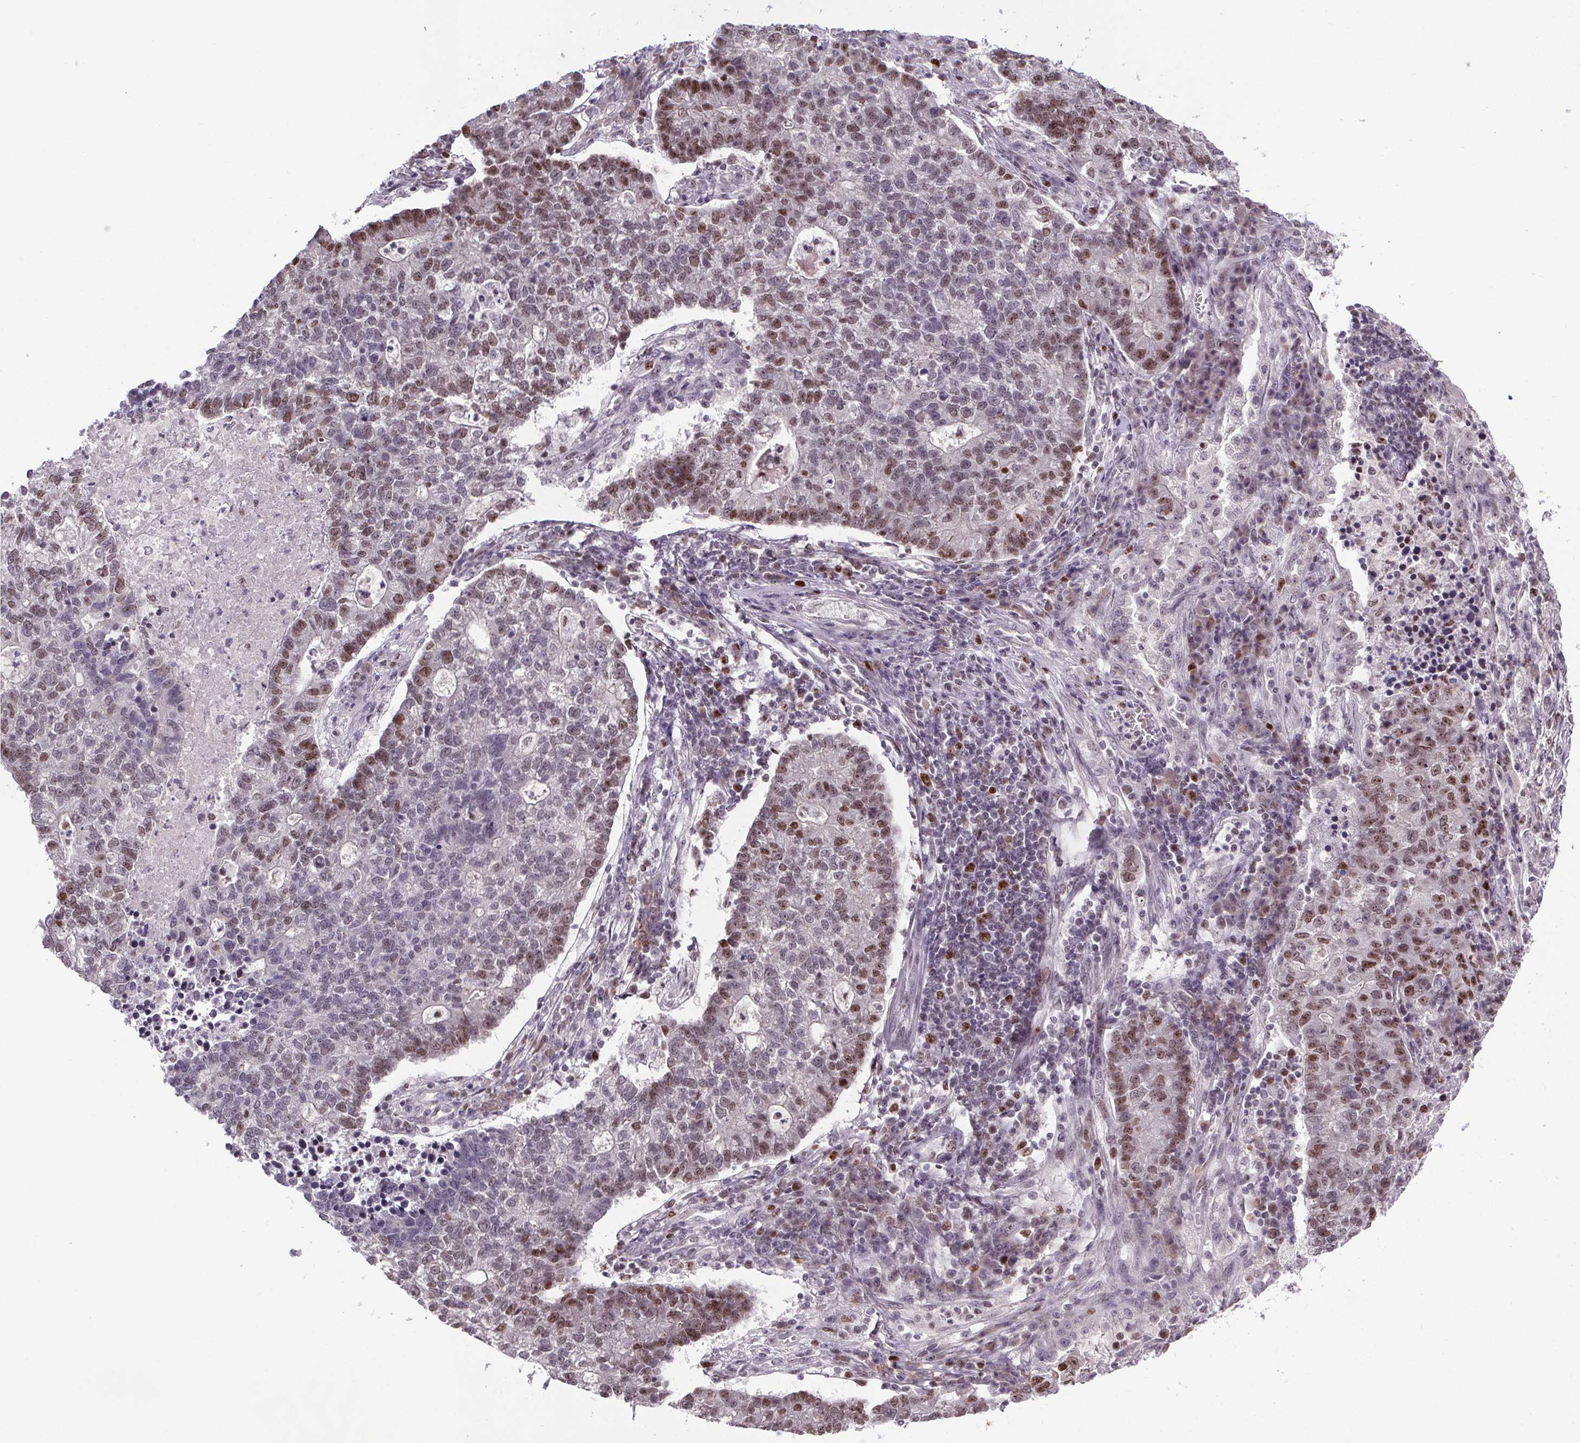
{"staining": {"intensity": "moderate", "quantity": "25%-75%", "location": "nuclear"}, "tissue": "lung cancer", "cell_type": "Tumor cells", "image_type": "cancer", "snomed": [{"axis": "morphology", "description": "Adenocarcinoma, NOS"}, {"axis": "topography", "description": "Lung"}], "caption": "Immunohistochemical staining of human adenocarcinoma (lung) exhibits medium levels of moderate nuclear expression in approximately 25%-75% of tumor cells.", "gene": "ATMIN", "patient": {"sex": "male", "age": 57}}